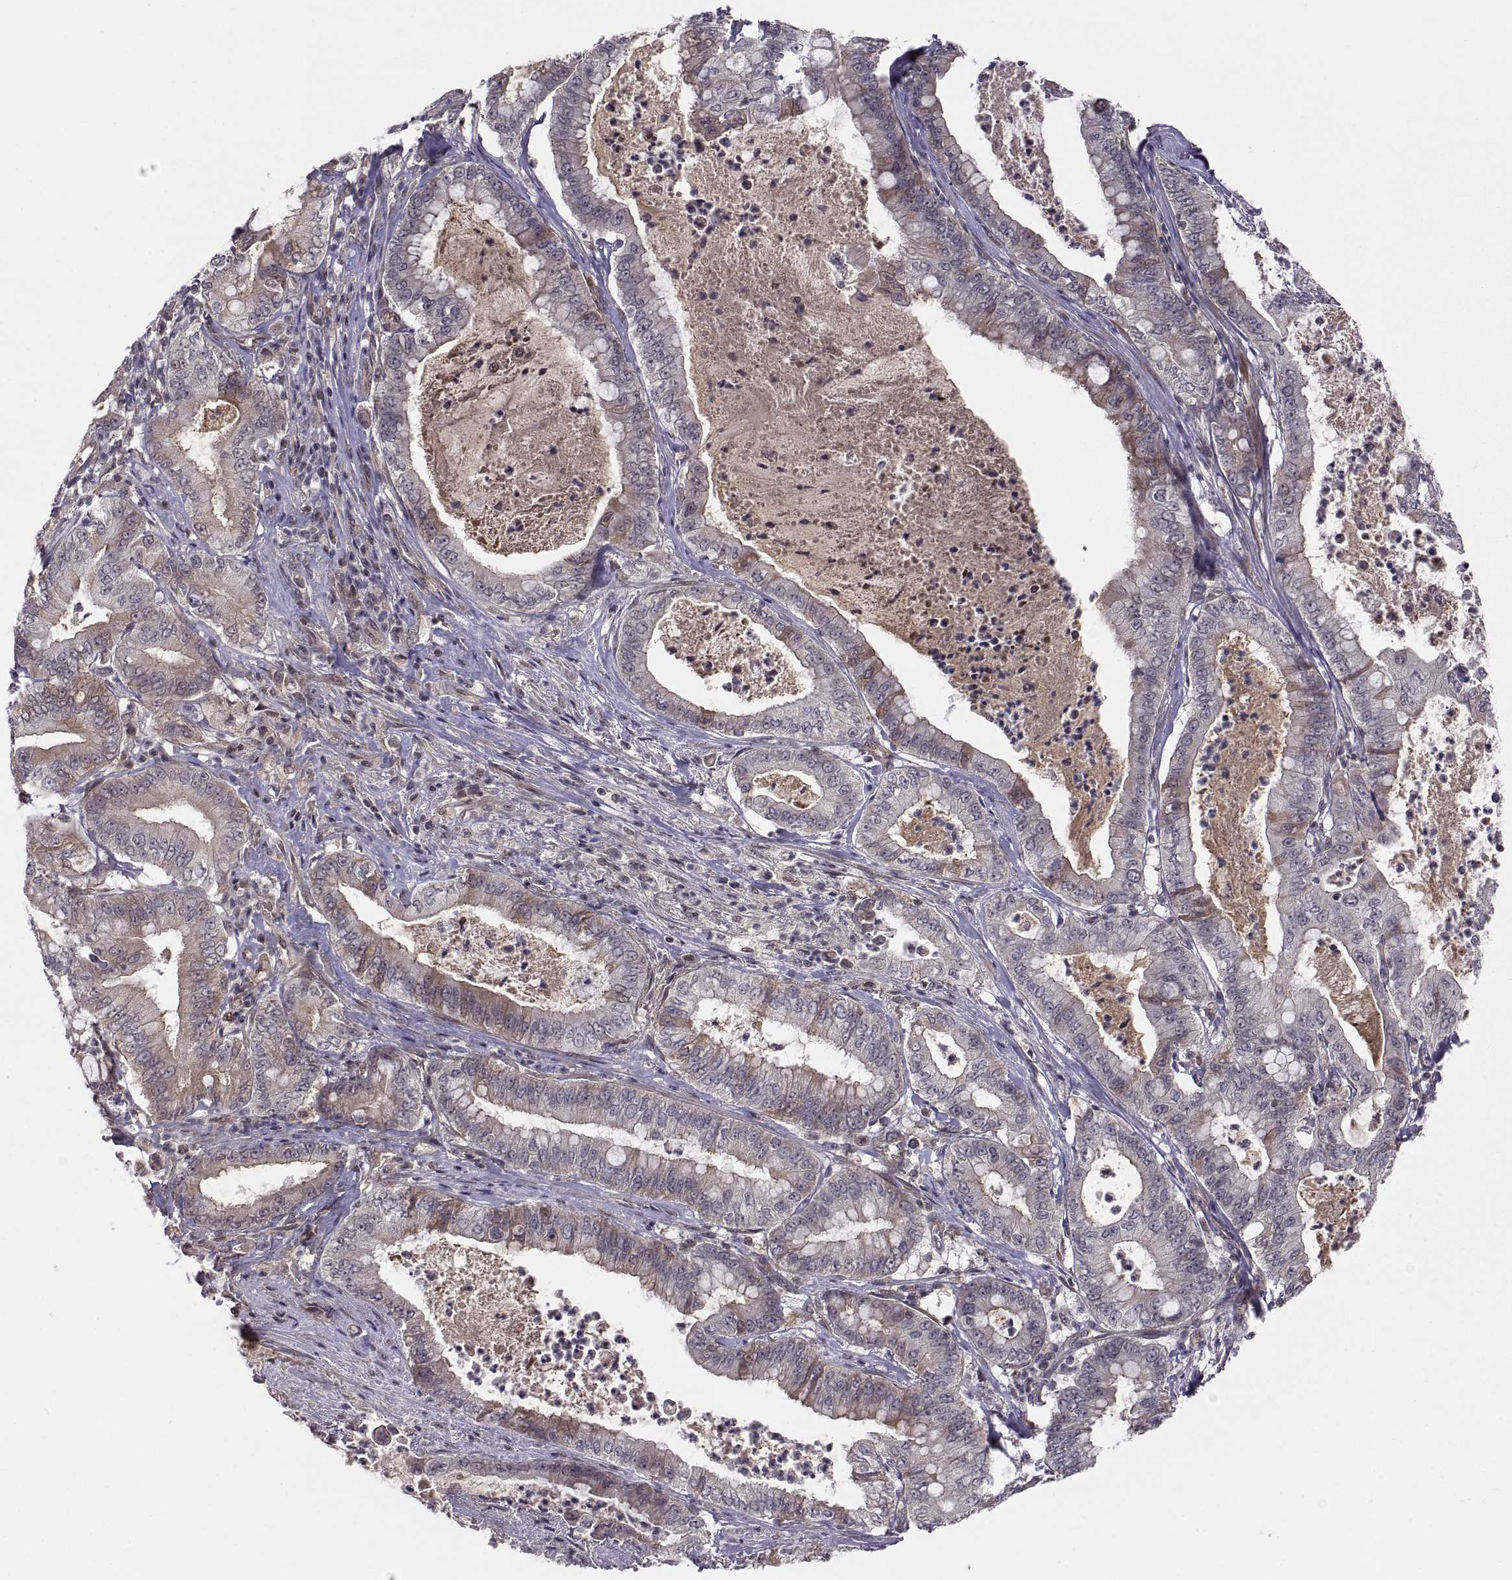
{"staining": {"intensity": "moderate", "quantity": "<25%", "location": "cytoplasmic/membranous"}, "tissue": "pancreatic cancer", "cell_type": "Tumor cells", "image_type": "cancer", "snomed": [{"axis": "morphology", "description": "Adenocarcinoma, NOS"}, {"axis": "topography", "description": "Pancreas"}], "caption": "There is low levels of moderate cytoplasmic/membranous positivity in tumor cells of pancreatic cancer (adenocarcinoma), as demonstrated by immunohistochemical staining (brown color).", "gene": "ABL2", "patient": {"sex": "male", "age": 71}}